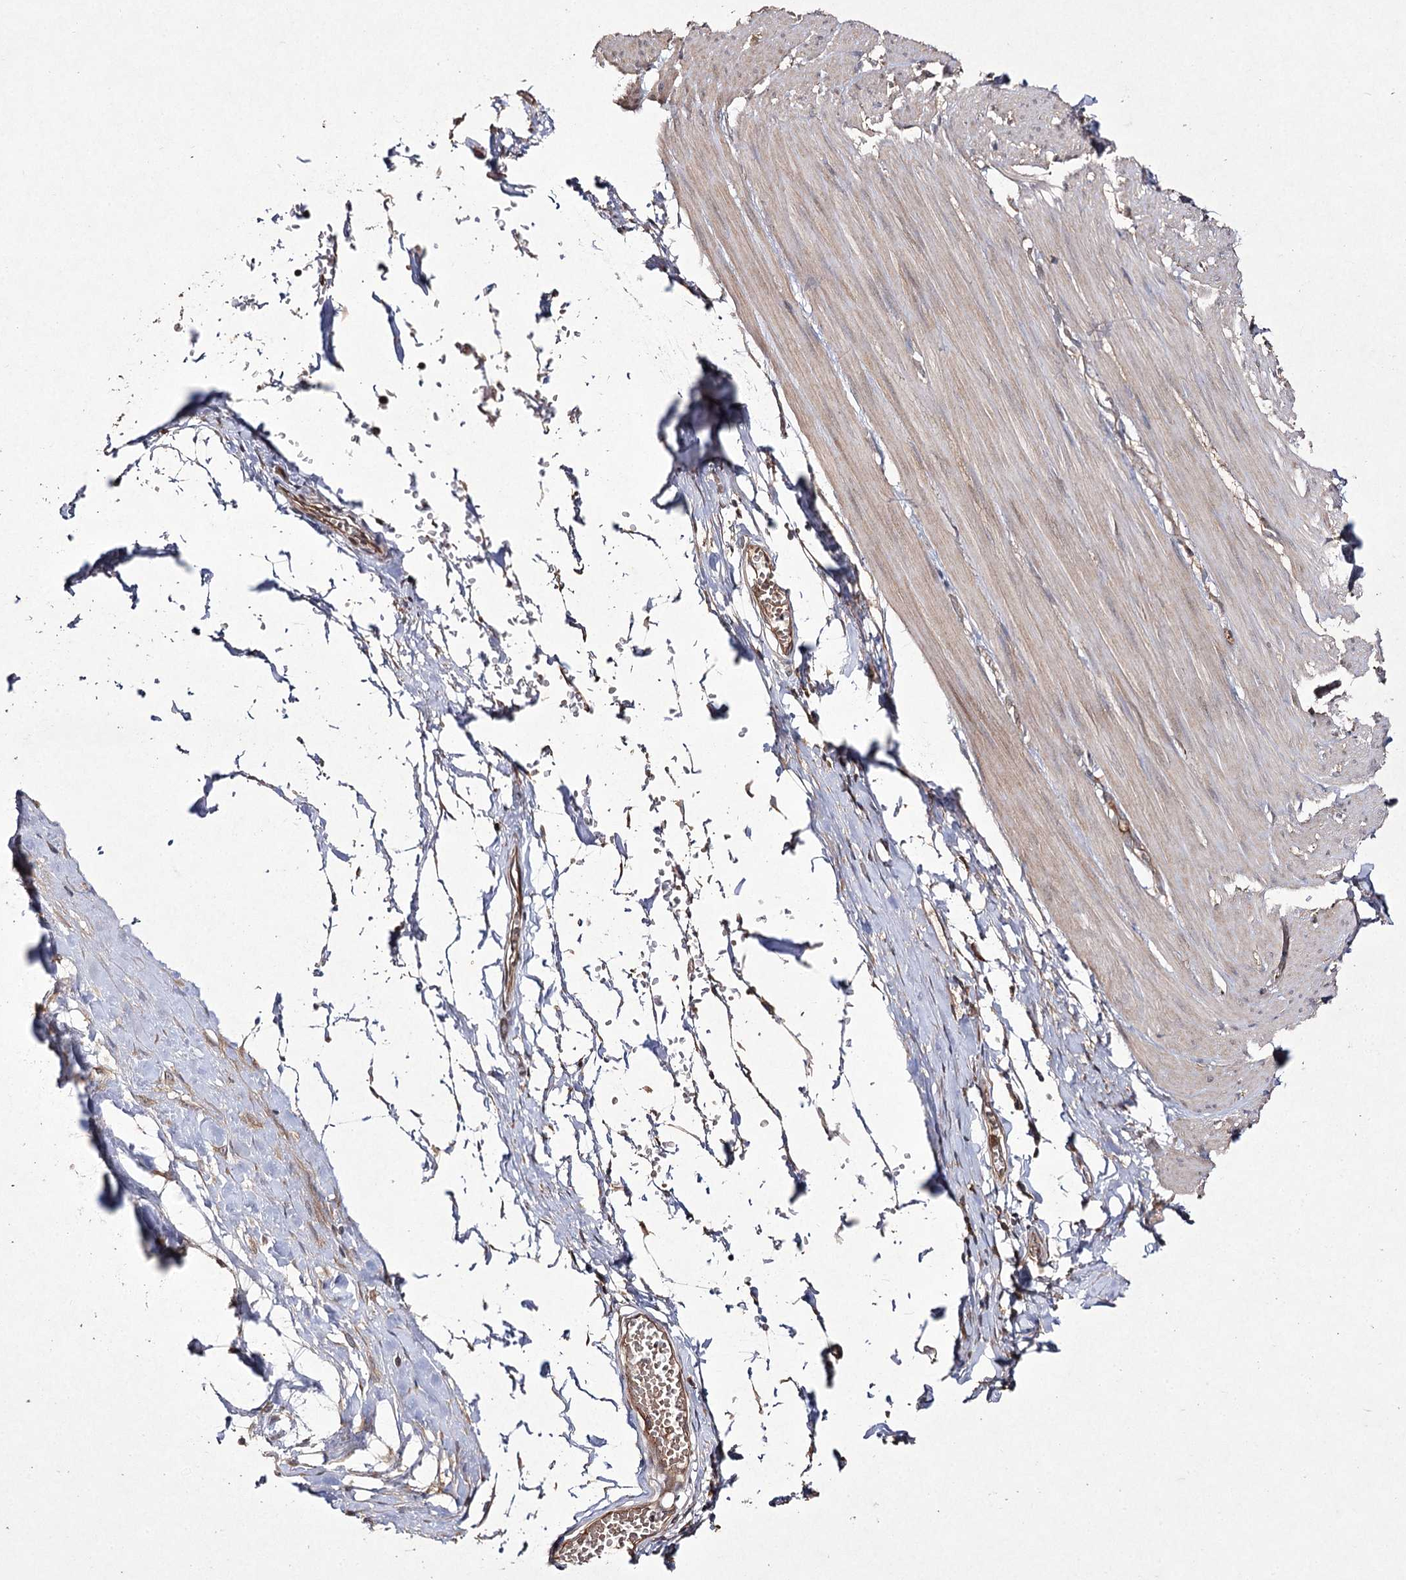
{"staining": {"intensity": "weak", "quantity": ">75%", "location": "cytoplasmic/membranous"}, "tissue": "smooth muscle", "cell_type": "Smooth muscle cells", "image_type": "normal", "snomed": [{"axis": "morphology", "description": "Normal tissue, NOS"}, {"axis": "morphology", "description": "Adenocarcinoma, NOS"}, {"axis": "topography", "description": "Colon"}, {"axis": "topography", "description": "Peripheral nerve tissue"}], "caption": "A brown stain shows weak cytoplasmic/membranous positivity of a protein in smooth muscle cells of unremarkable human smooth muscle.", "gene": "FANCL", "patient": {"sex": "male", "age": 14}}